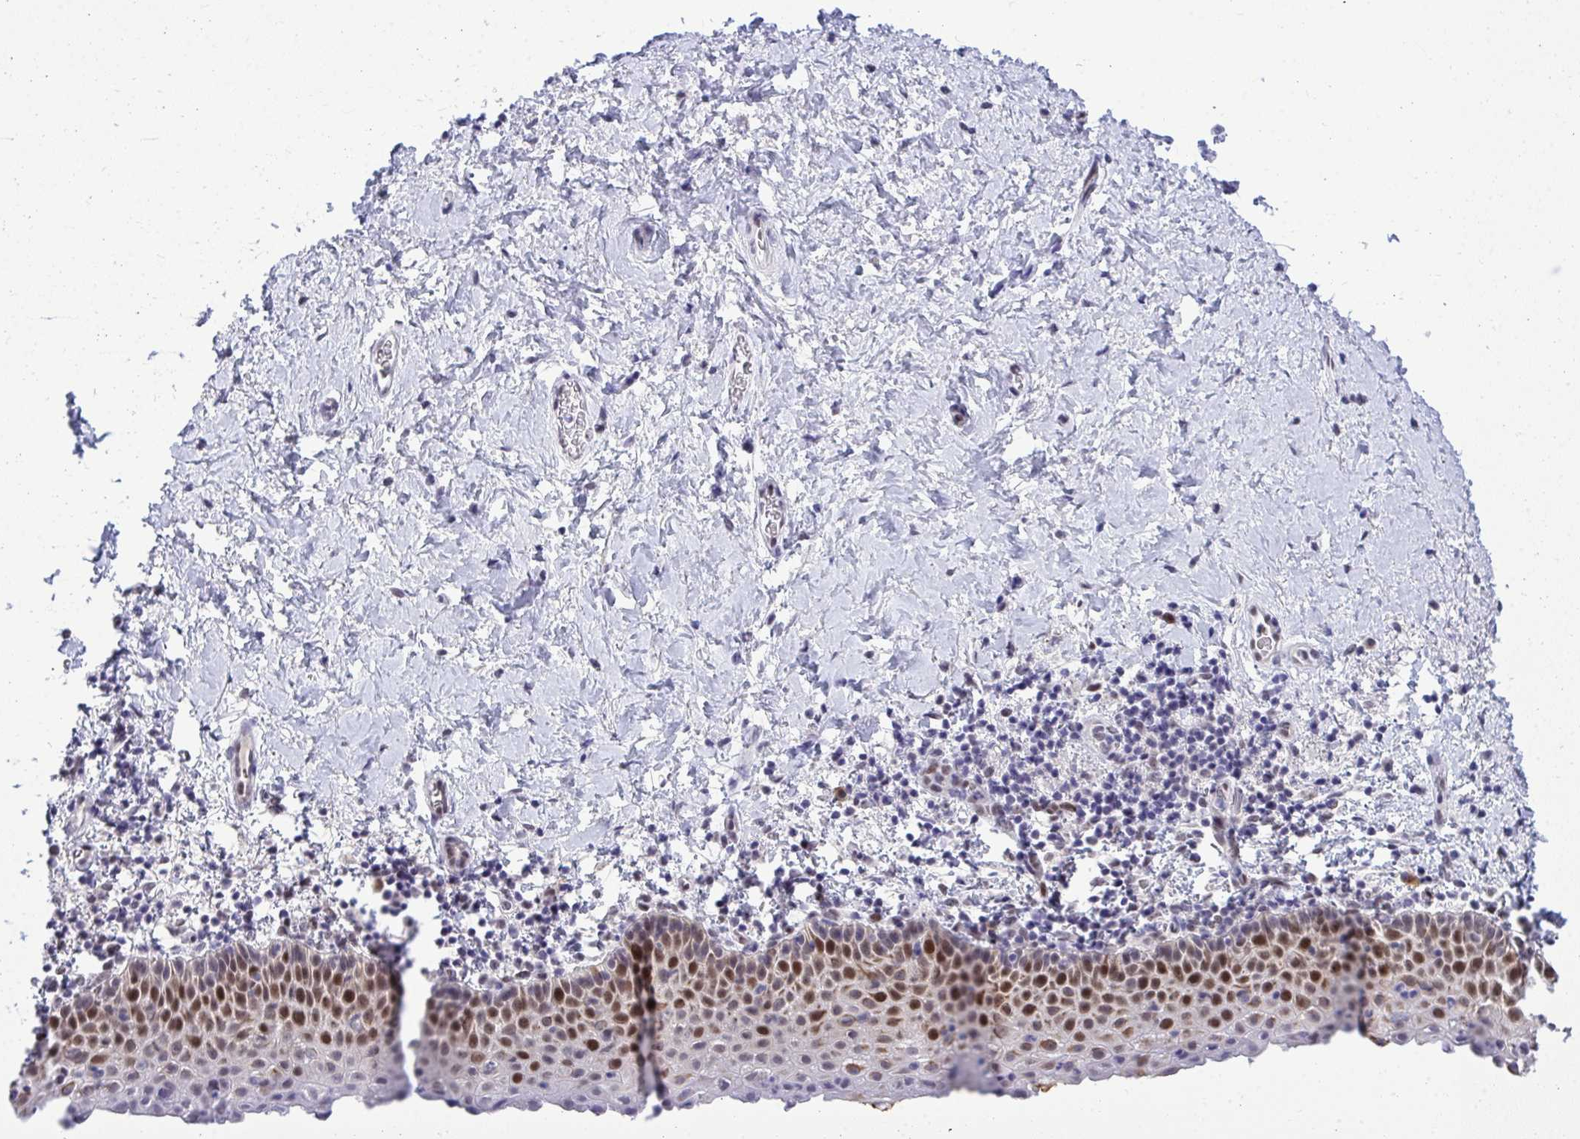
{"staining": {"intensity": "strong", "quantity": "25%-75%", "location": "cytoplasmic/membranous,nuclear"}, "tissue": "vagina", "cell_type": "Squamous epithelial cells", "image_type": "normal", "snomed": [{"axis": "morphology", "description": "Normal tissue, NOS"}, {"axis": "topography", "description": "Vagina"}], "caption": "Human vagina stained with a brown dye shows strong cytoplasmic/membranous,nuclear positive expression in approximately 25%-75% of squamous epithelial cells.", "gene": "TEAD4", "patient": {"sex": "female", "age": 61}}